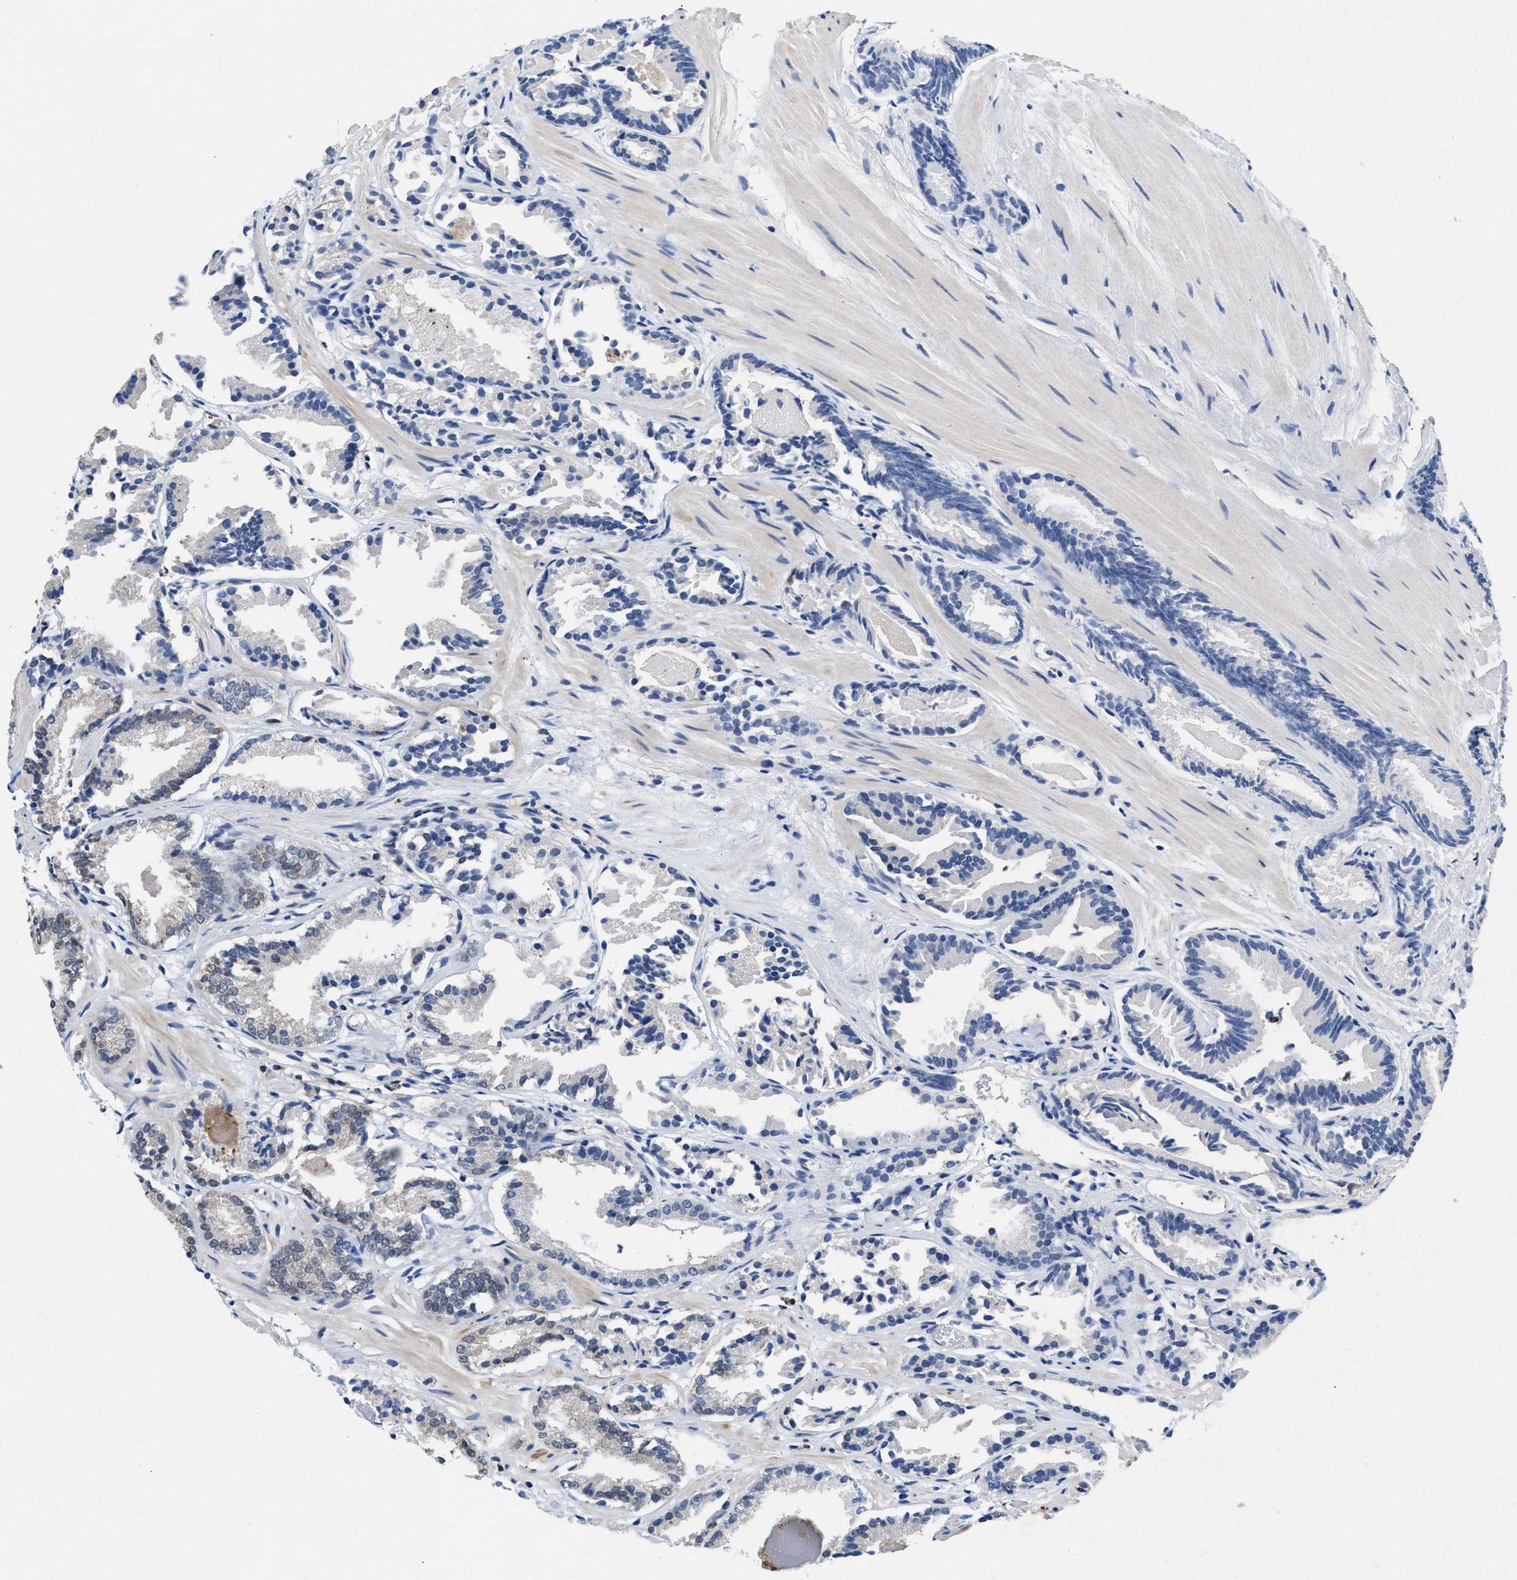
{"staining": {"intensity": "negative", "quantity": "none", "location": "none"}, "tissue": "prostate cancer", "cell_type": "Tumor cells", "image_type": "cancer", "snomed": [{"axis": "morphology", "description": "Adenocarcinoma, Low grade"}, {"axis": "topography", "description": "Prostate"}], "caption": "There is no significant positivity in tumor cells of low-grade adenocarcinoma (prostate).", "gene": "WDR81", "patient": {"sex": "male", "age": 51}}